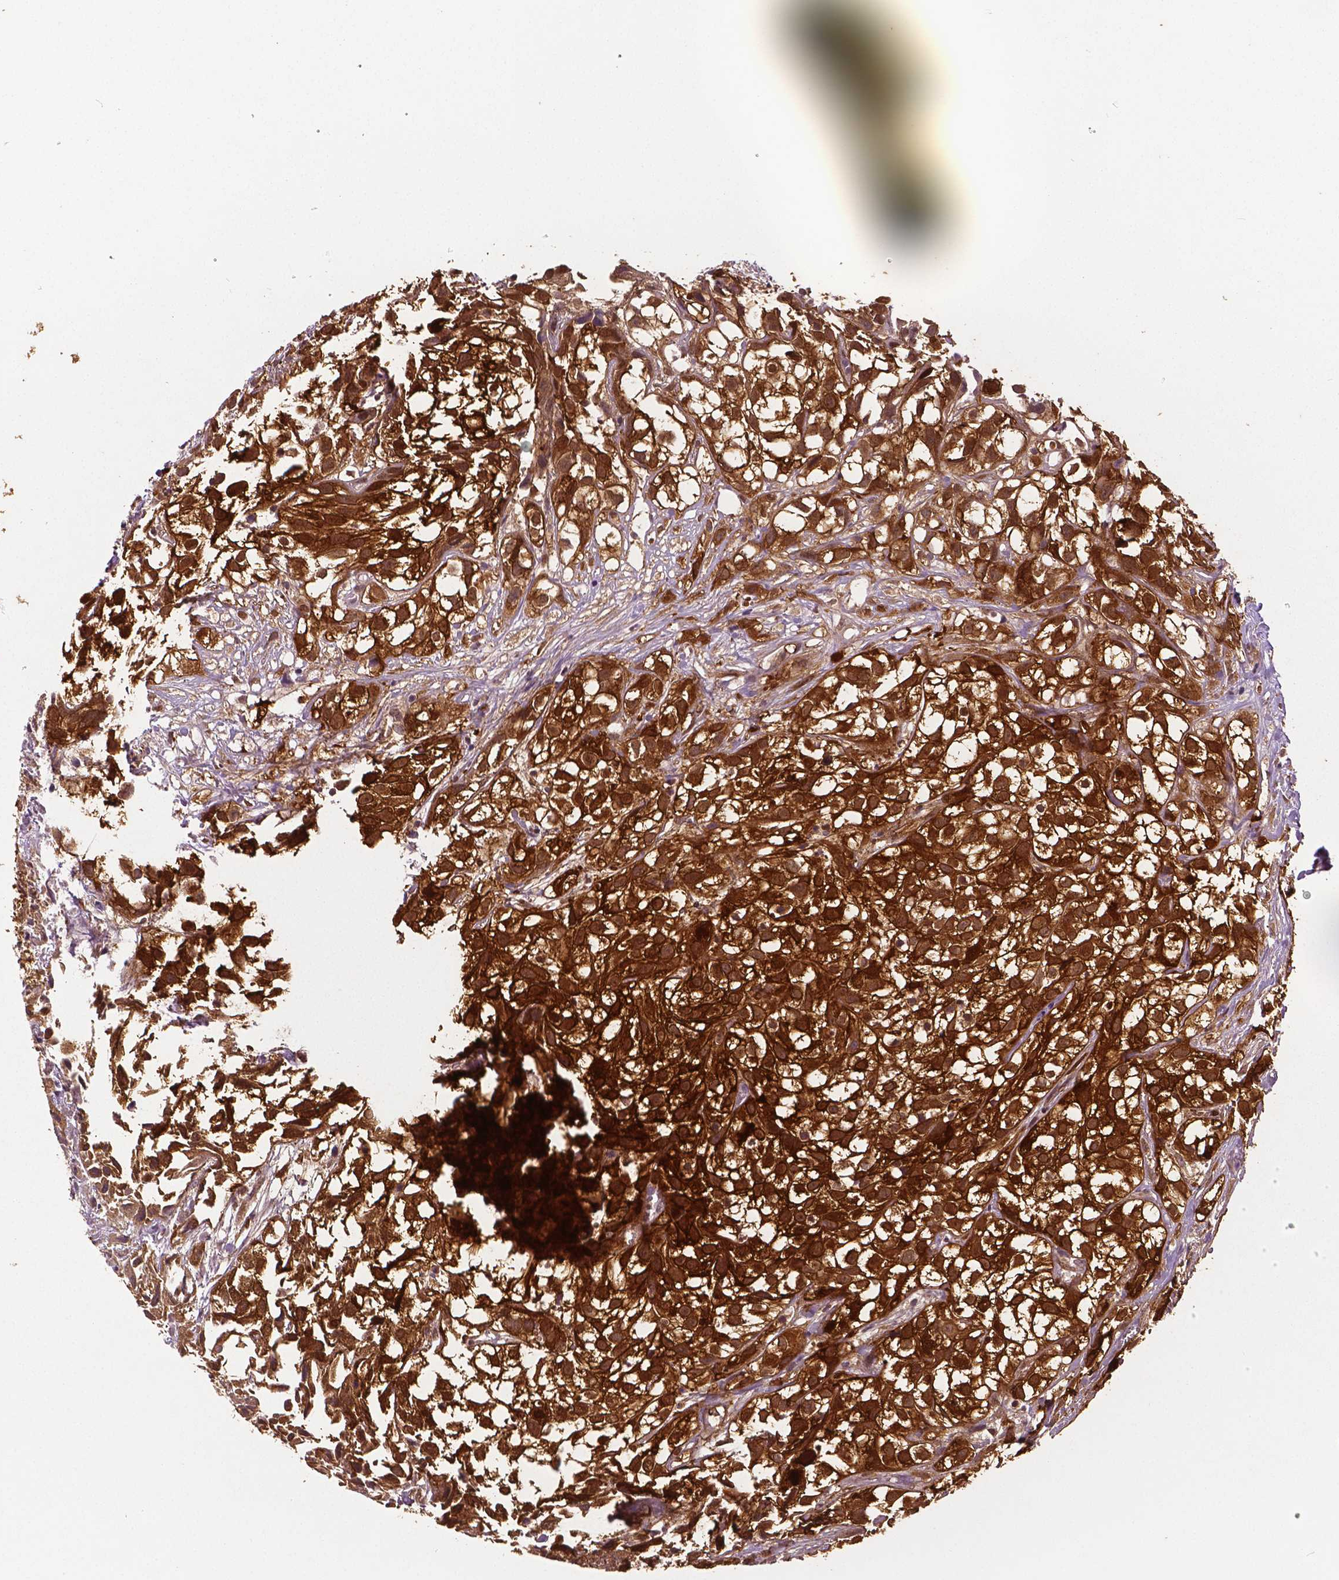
{"staining": {"intensity": "strong", "quantity": ">75%", "location": "cytoplasmic/membranous,nuclear"}, "tissue": "urothelial cancer", "cell_type": "Tumor cells", "image_type": "cancer", "snomed": [{"axis": "morphology", "description": "Urothelial carcinoma, High grade"}, {"axis": "topography", "description": "Urinary bladder"}], "caption": "Protein expression analysis of urothelial carcinoma (high-grade) reveals strong cytoplasmic/membranous and nuclear expression in about >75% of tumor cells.", "gene": "PHGDH", "patient": {"sex": "male", "age": 56}}